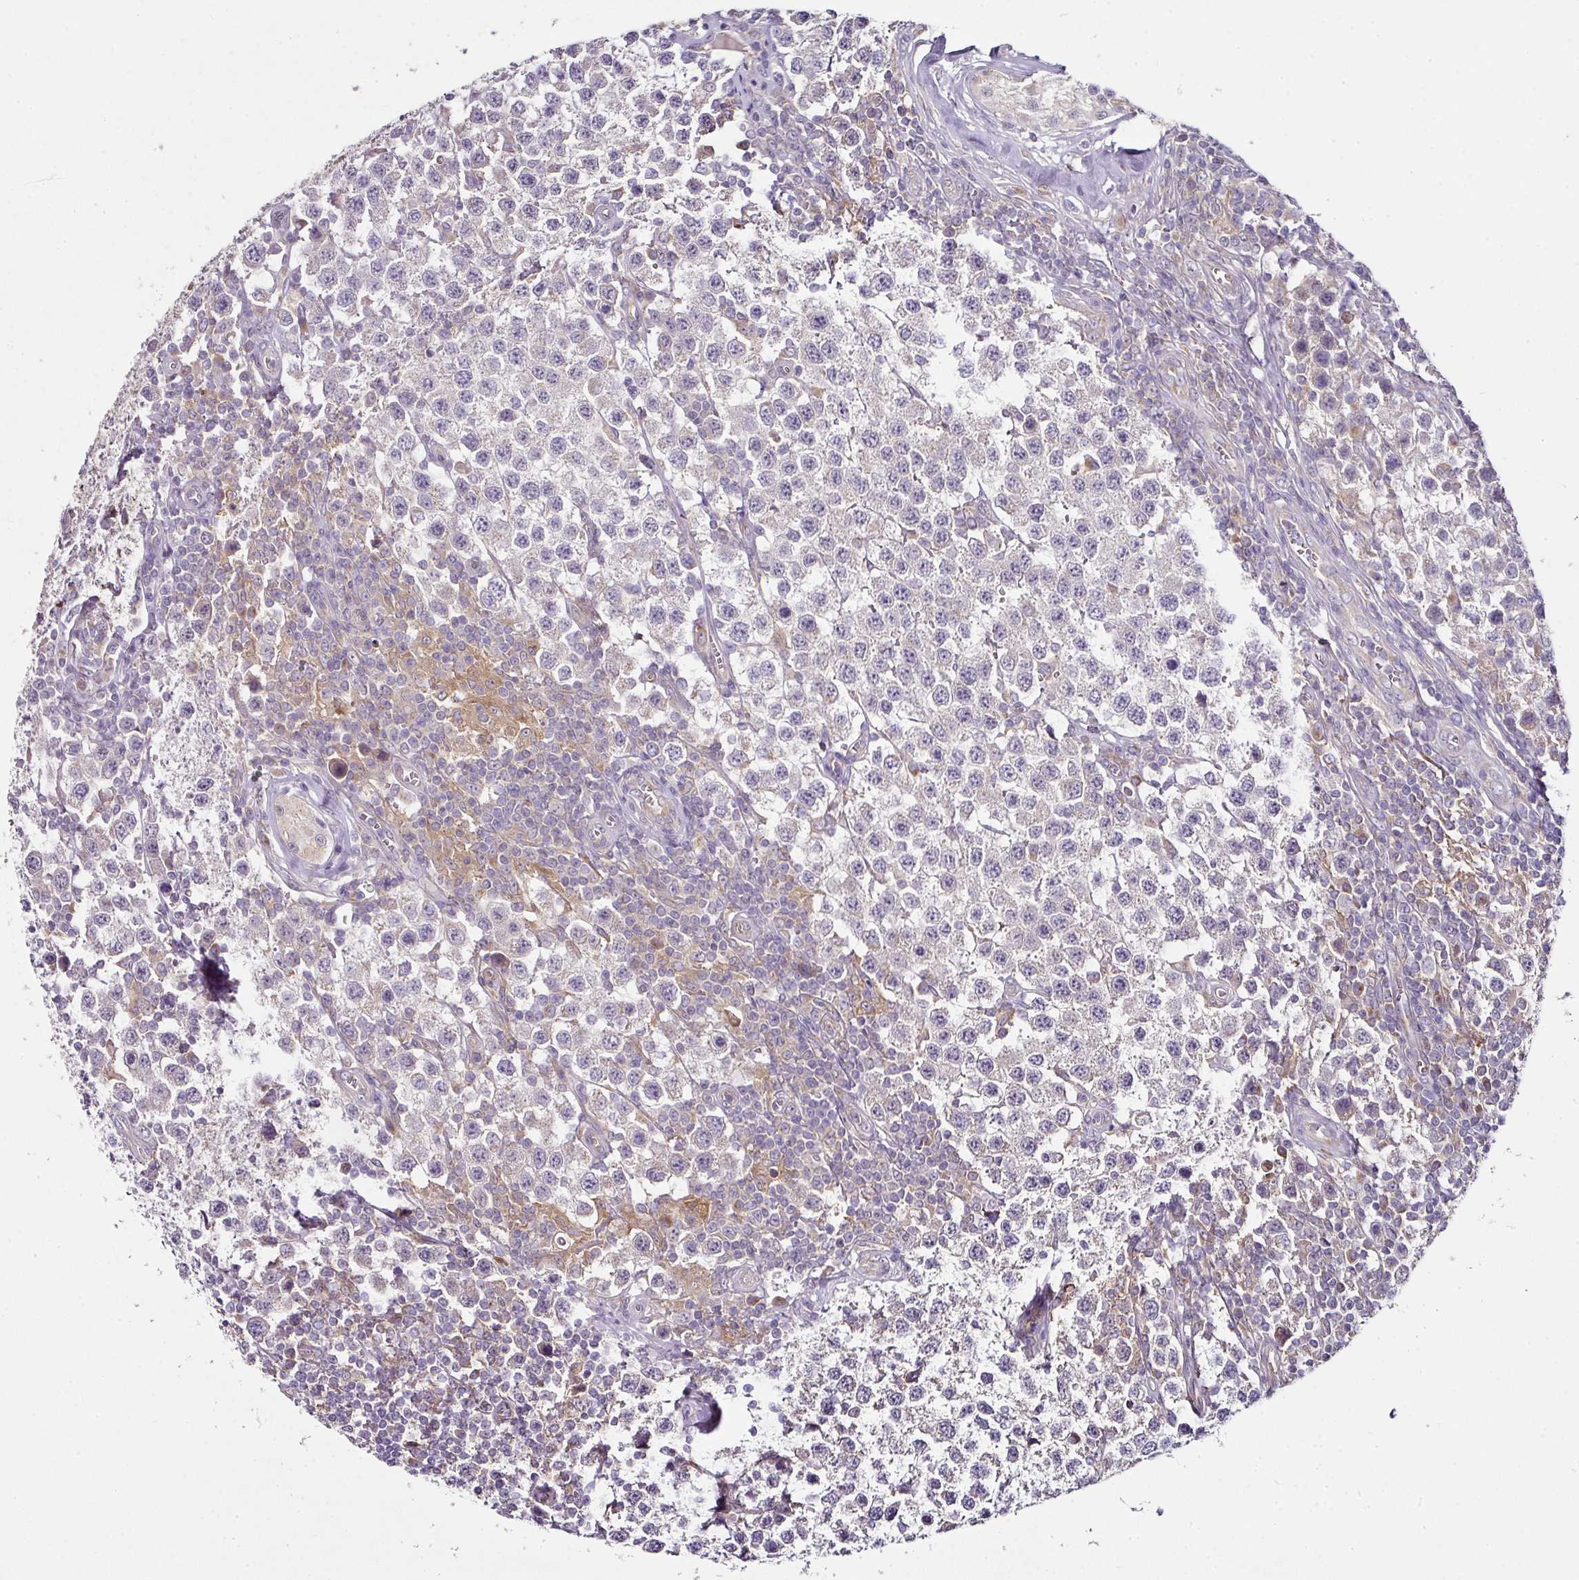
{"staining": {"intensity": "weak", "quantity": "<25%", "location": "cytoplasmic/membranous"}, "tissue": "testis cancer", "cell_type": "Tumor cells", "image_type": "cancer", "snomed": [{"axis": "morphology", "description": "Seminoma, NOS"}, {"axis": "topography", "description": "Testis"}], "caption": "This image is of testis cancer stained with IHC to label a protein in brown with the nuclei are counter-stained blue. There is no positivity in tumor cells.", "gene": "SKIC2", "patient": {"sex": "male", "age": 34}}